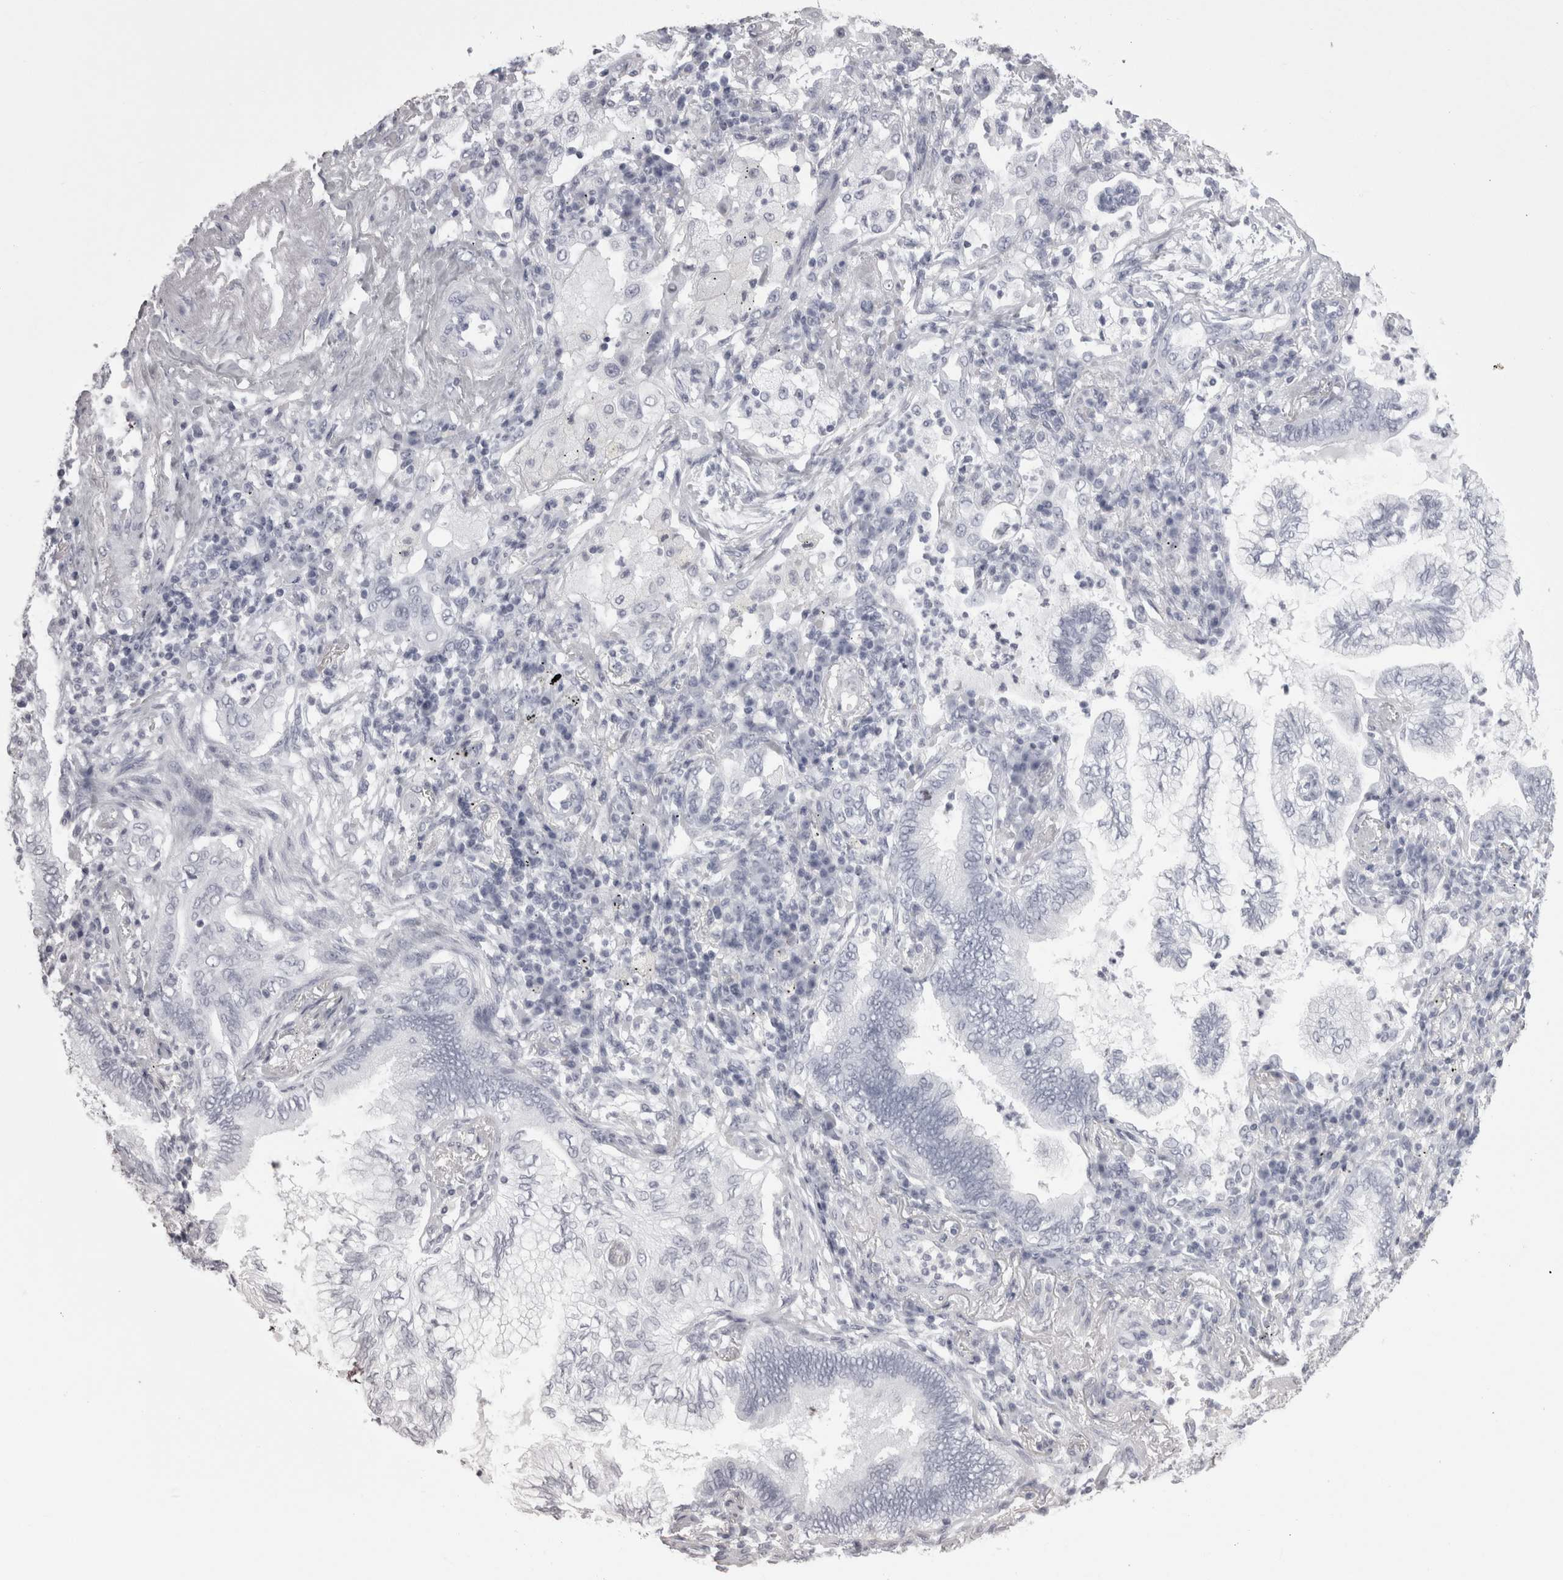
{"staining": {"intensity": "negative", "quantity": "none", "location": "none"}, "tissue": "lung cancer", "cell_type": "Tumor cells", "image_type": "cancer", "snomed": [{"axis": "morphology", "description": "Normal tissue, NOS"}, {"axis": "morphology", "description": "Adenocarcinoma, NOS"}, {"axis": "topography", "description": "Bronchus"}, {"axis": "topography", "description": "Lung"}], "caption": "Lung cancer was stained to show a protein in brown. There is no significant staining in tumor cells.", "gene": "SKAP1", "patient": {"sex": "female", "age": 70}}